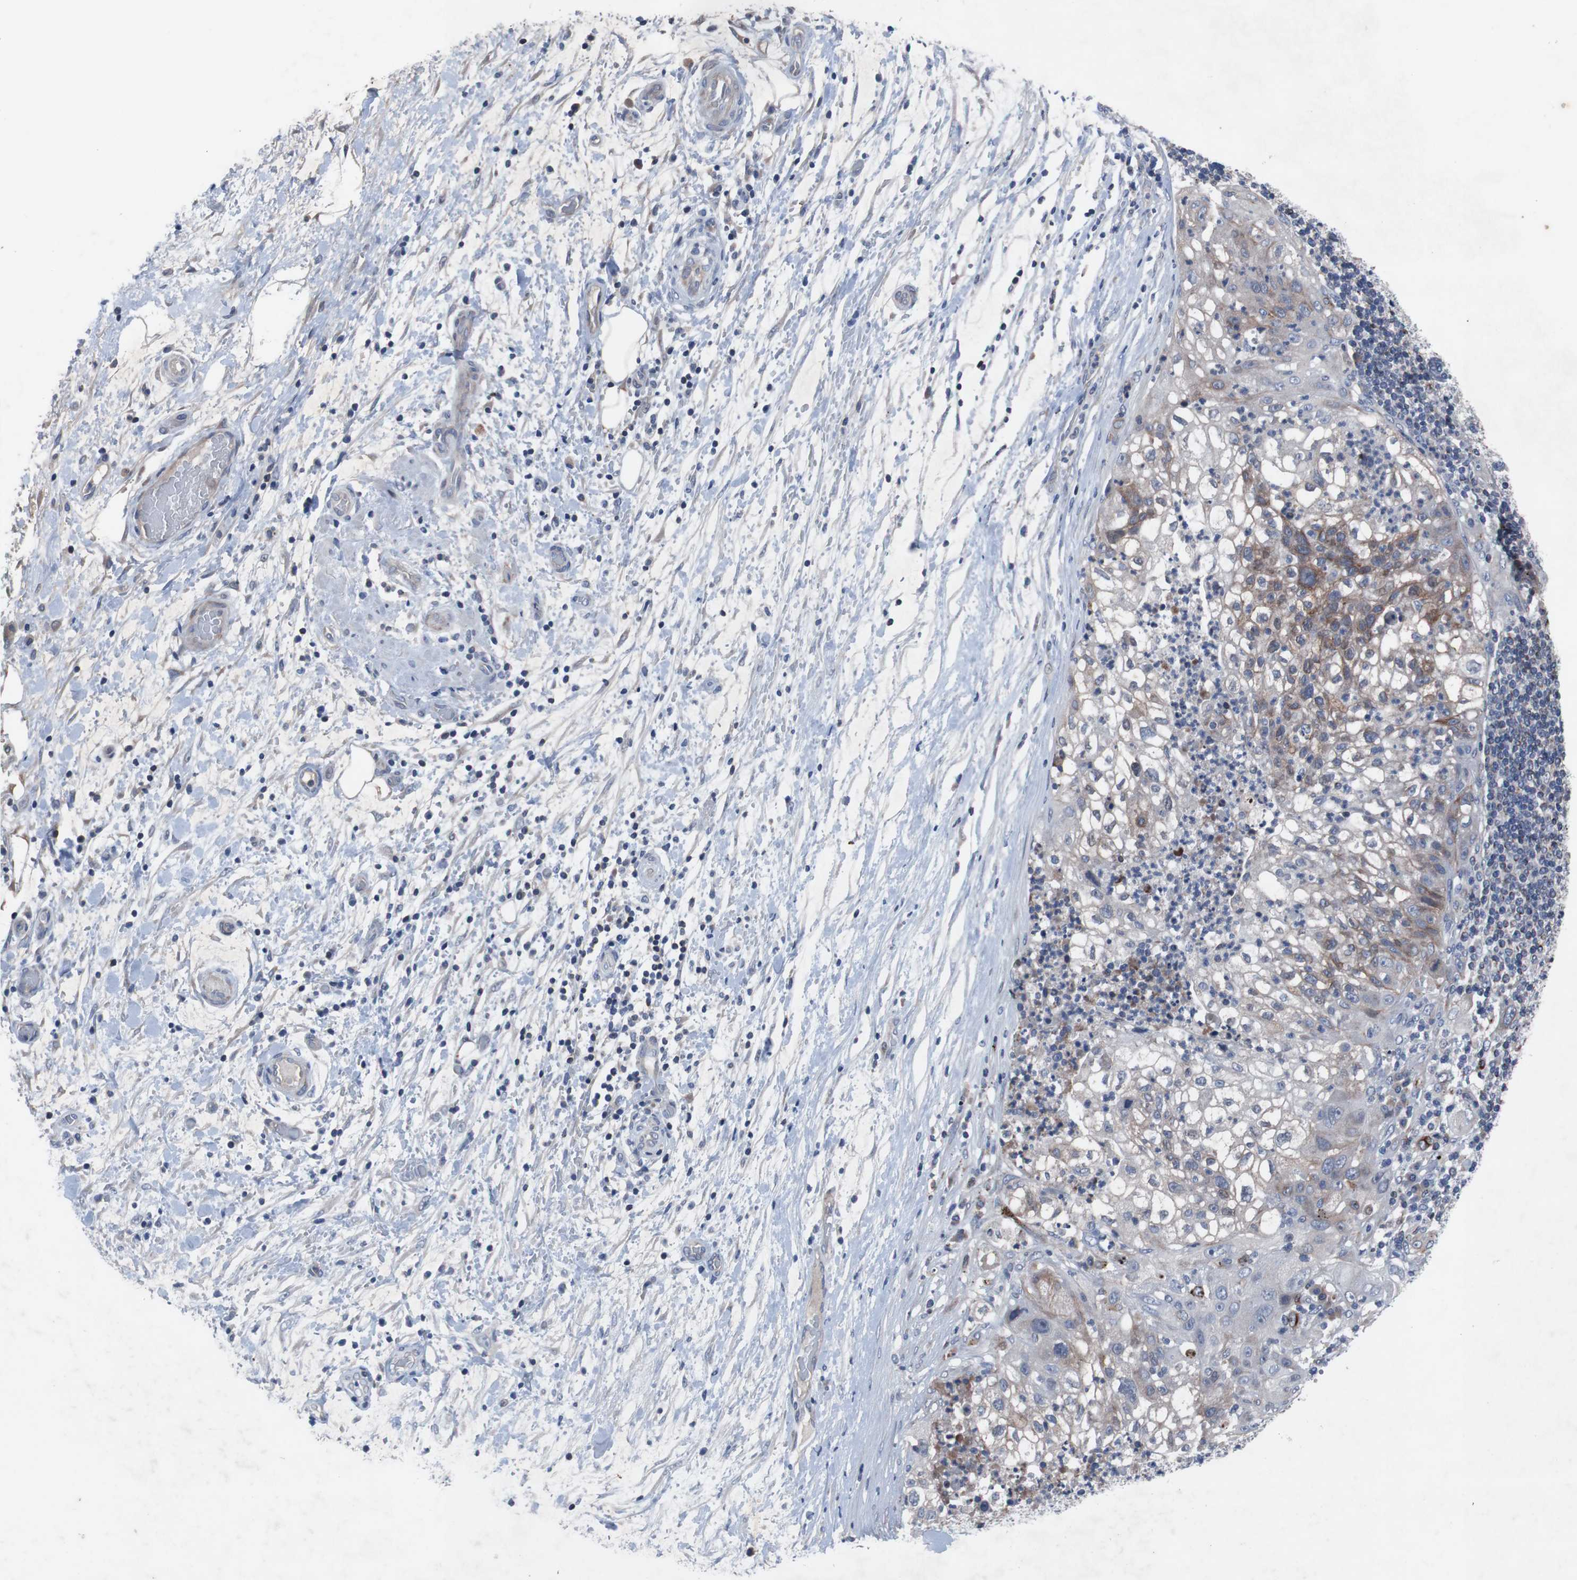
{"staining": {"intensity": "moderate", "quantity": "<25%", "location": "cytoplasmic/membranous"}, "tissue": "lung cancer", "cell_type": "Tumor cells", "image_type": "cancer", "snomed": [{"axis": "morphology", "description": "Inflammation, NOS"}, {"axis": "morphology", "description": "Squamous cell carcinoma, NOS"}, {"axis": "topography", "description": "Lymph node"}, {"axis": "topography", "description": "Soft tissue"}, {"axis": "topography", "description": "Lung"}], "caption": "Lung squamous cell carcinoma stained with immunohistochemistry exhibits moderate cytoplasmic/membranous positivity in about <25% of tumor cells. (DAB (3,3'-diaminobenzidine) IHC, brown staining for protein, blue staining for nuclei).", "gene": "MUTYH", "patient": {"sex": "male", "age": 66}}